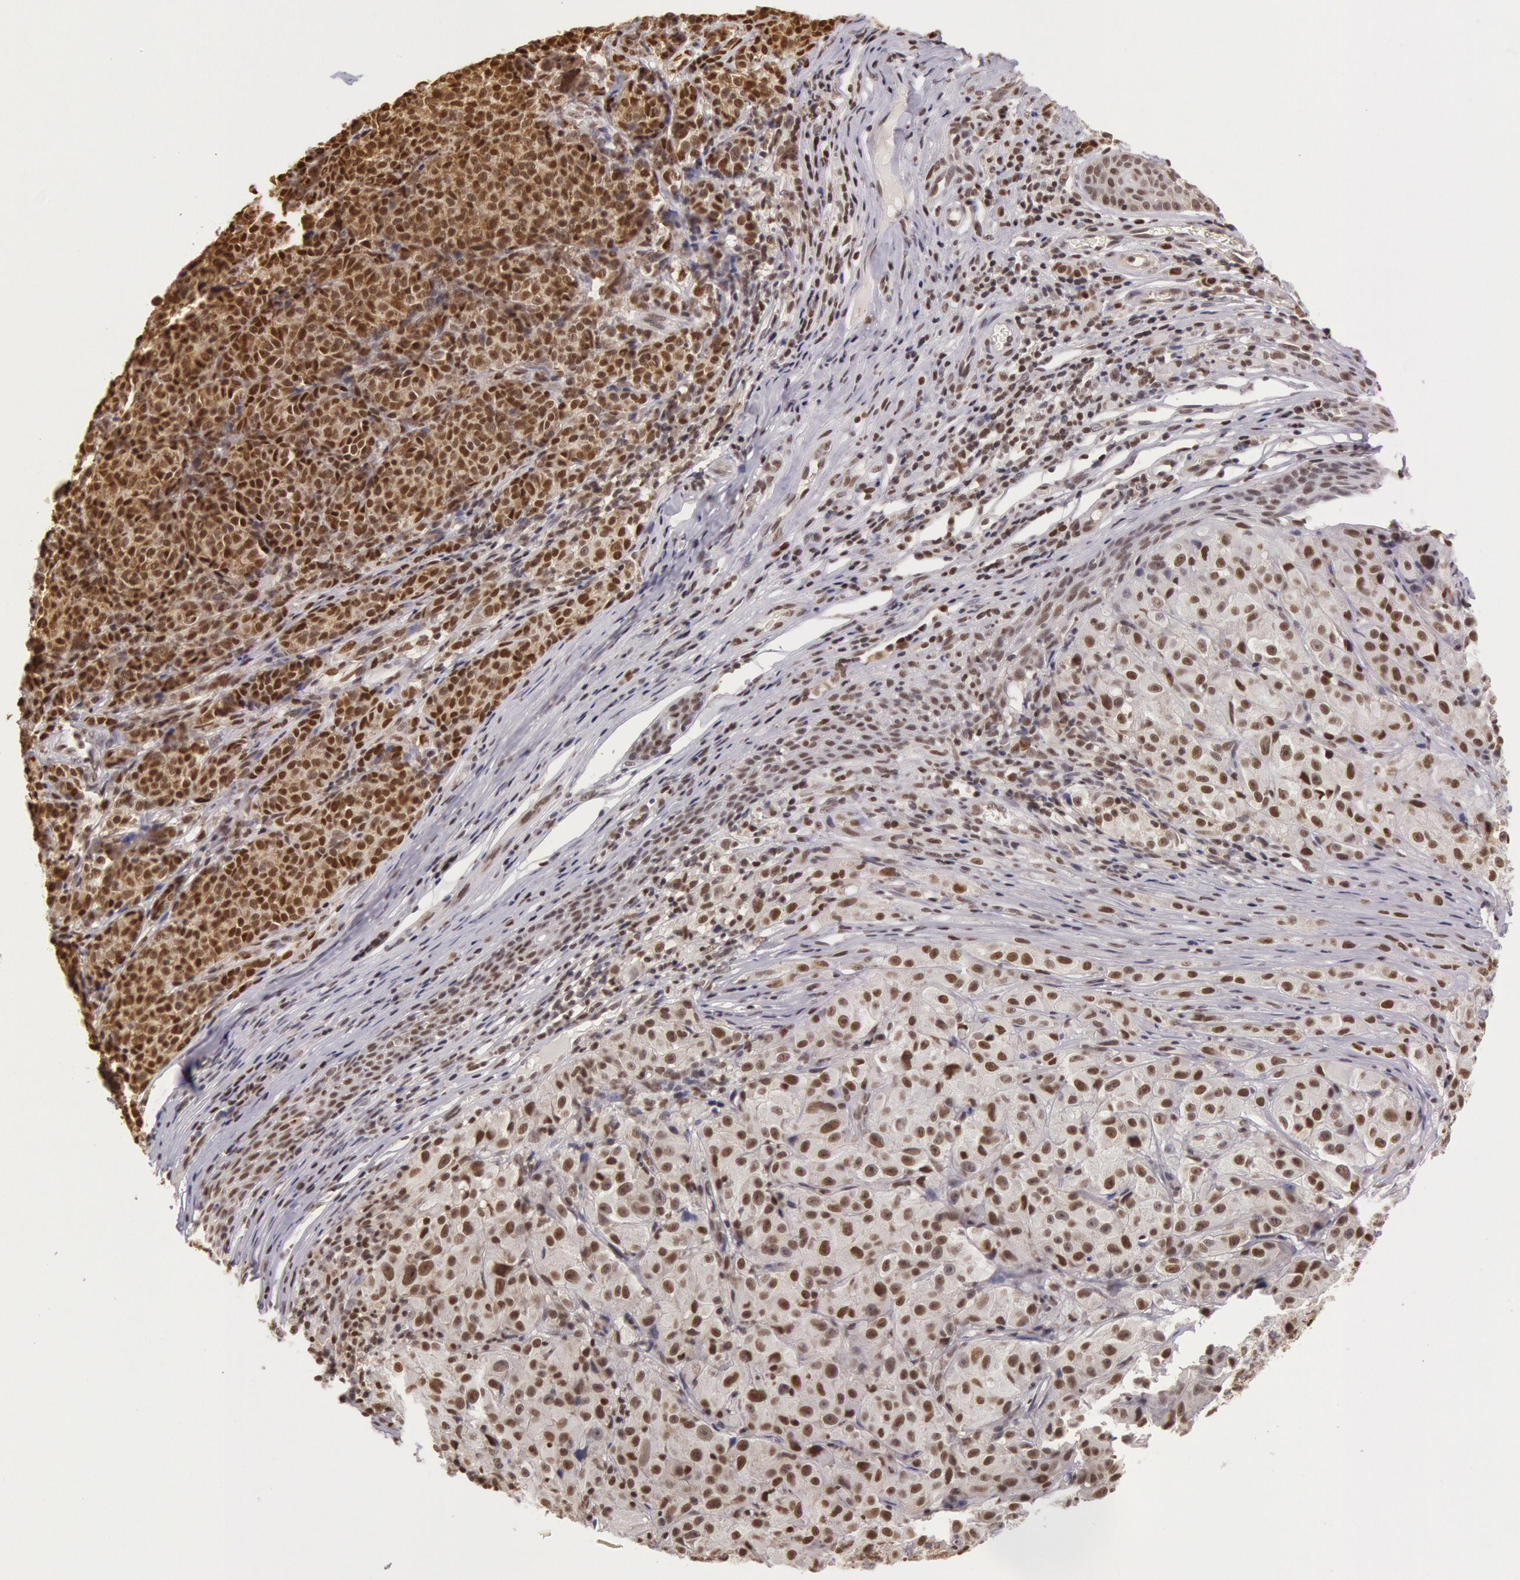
{"staining": {"intensity": "strong", "quantity": ">75%", "location": "nuclear"}, "tissue": "melanoma", "cell_type": "Tumor cells", "image_type": "cancer", "snomed": [{"axis": "morphology", "description": "Malignant melanoma, NOS"}, {"axis": "topography", "description": "Skin"}], "caption": "The histopathology image demonstrates a brown stain indicating the presence of a protein in the nuclear of tumor cells in melanoma.", "gene": "ESS2", "patient": {"sex": "male", "age": 56}}